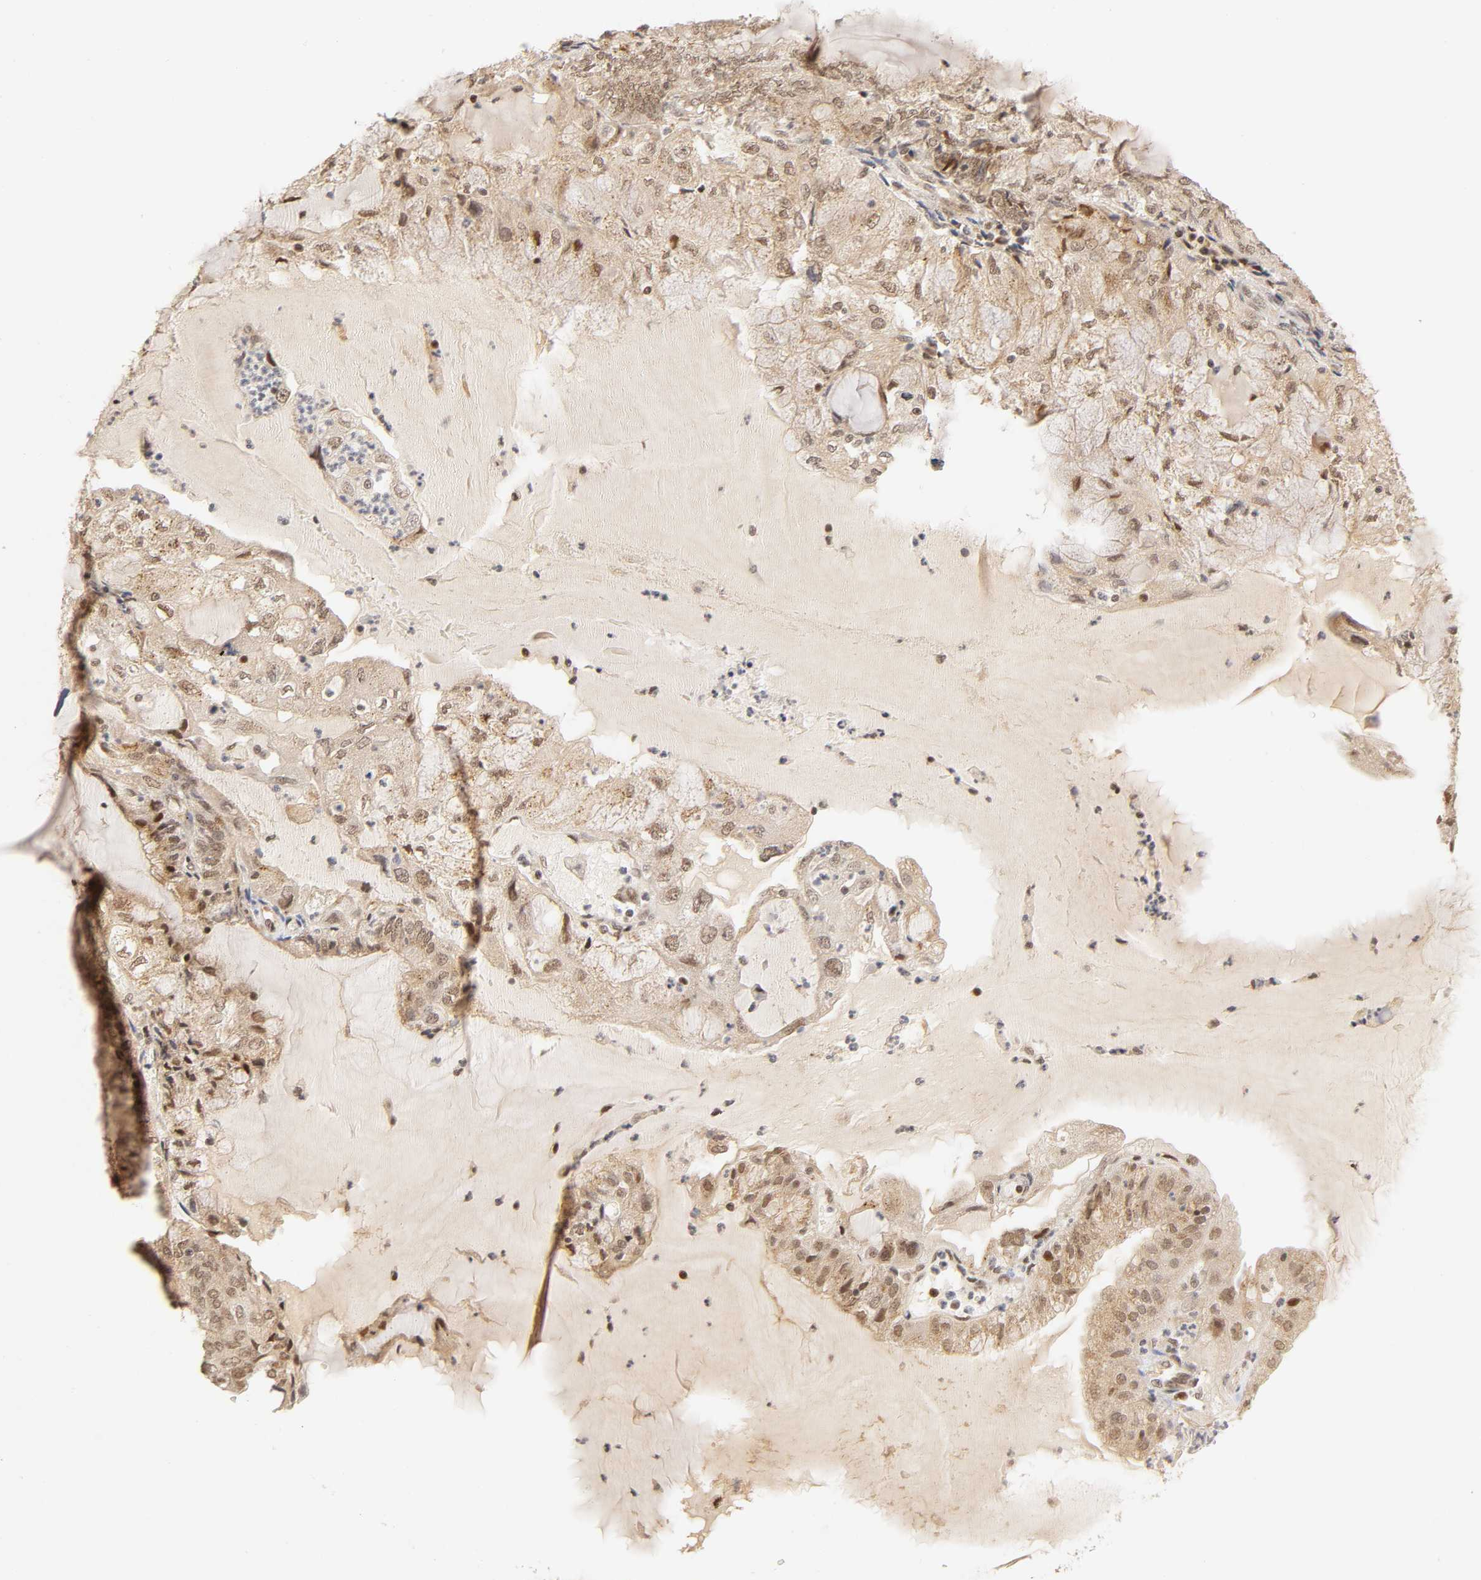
{"staining": {"intensity": "moderate", "quantity": "25%-75%", "location": "cytoplasmic/membranous,nuclear"}, "tissue": "endometrial cancer", "cell_type": "Tumor cells", "image_type": "cancer", "snomed": [{"axis": "morphology", "description": "Adenocarcinoma, NOS"}, {"axis": "topography", "description": "Endometrium"}], "caption": "Immunohistochemistry (IHC) photomicrograph of neoplastic tissue: endometrial cancer (adenocarcinoma) stained using IHC demonstrates medium levels of moderate protein expression localized specifically in the cytoplasmic/membranous and nuclear of tumor cells, appearing as a cytoplasmic/membranous and nuclear brown color.", "gene": "TAF10", "patient": {"sex": "female", "age": 81}}